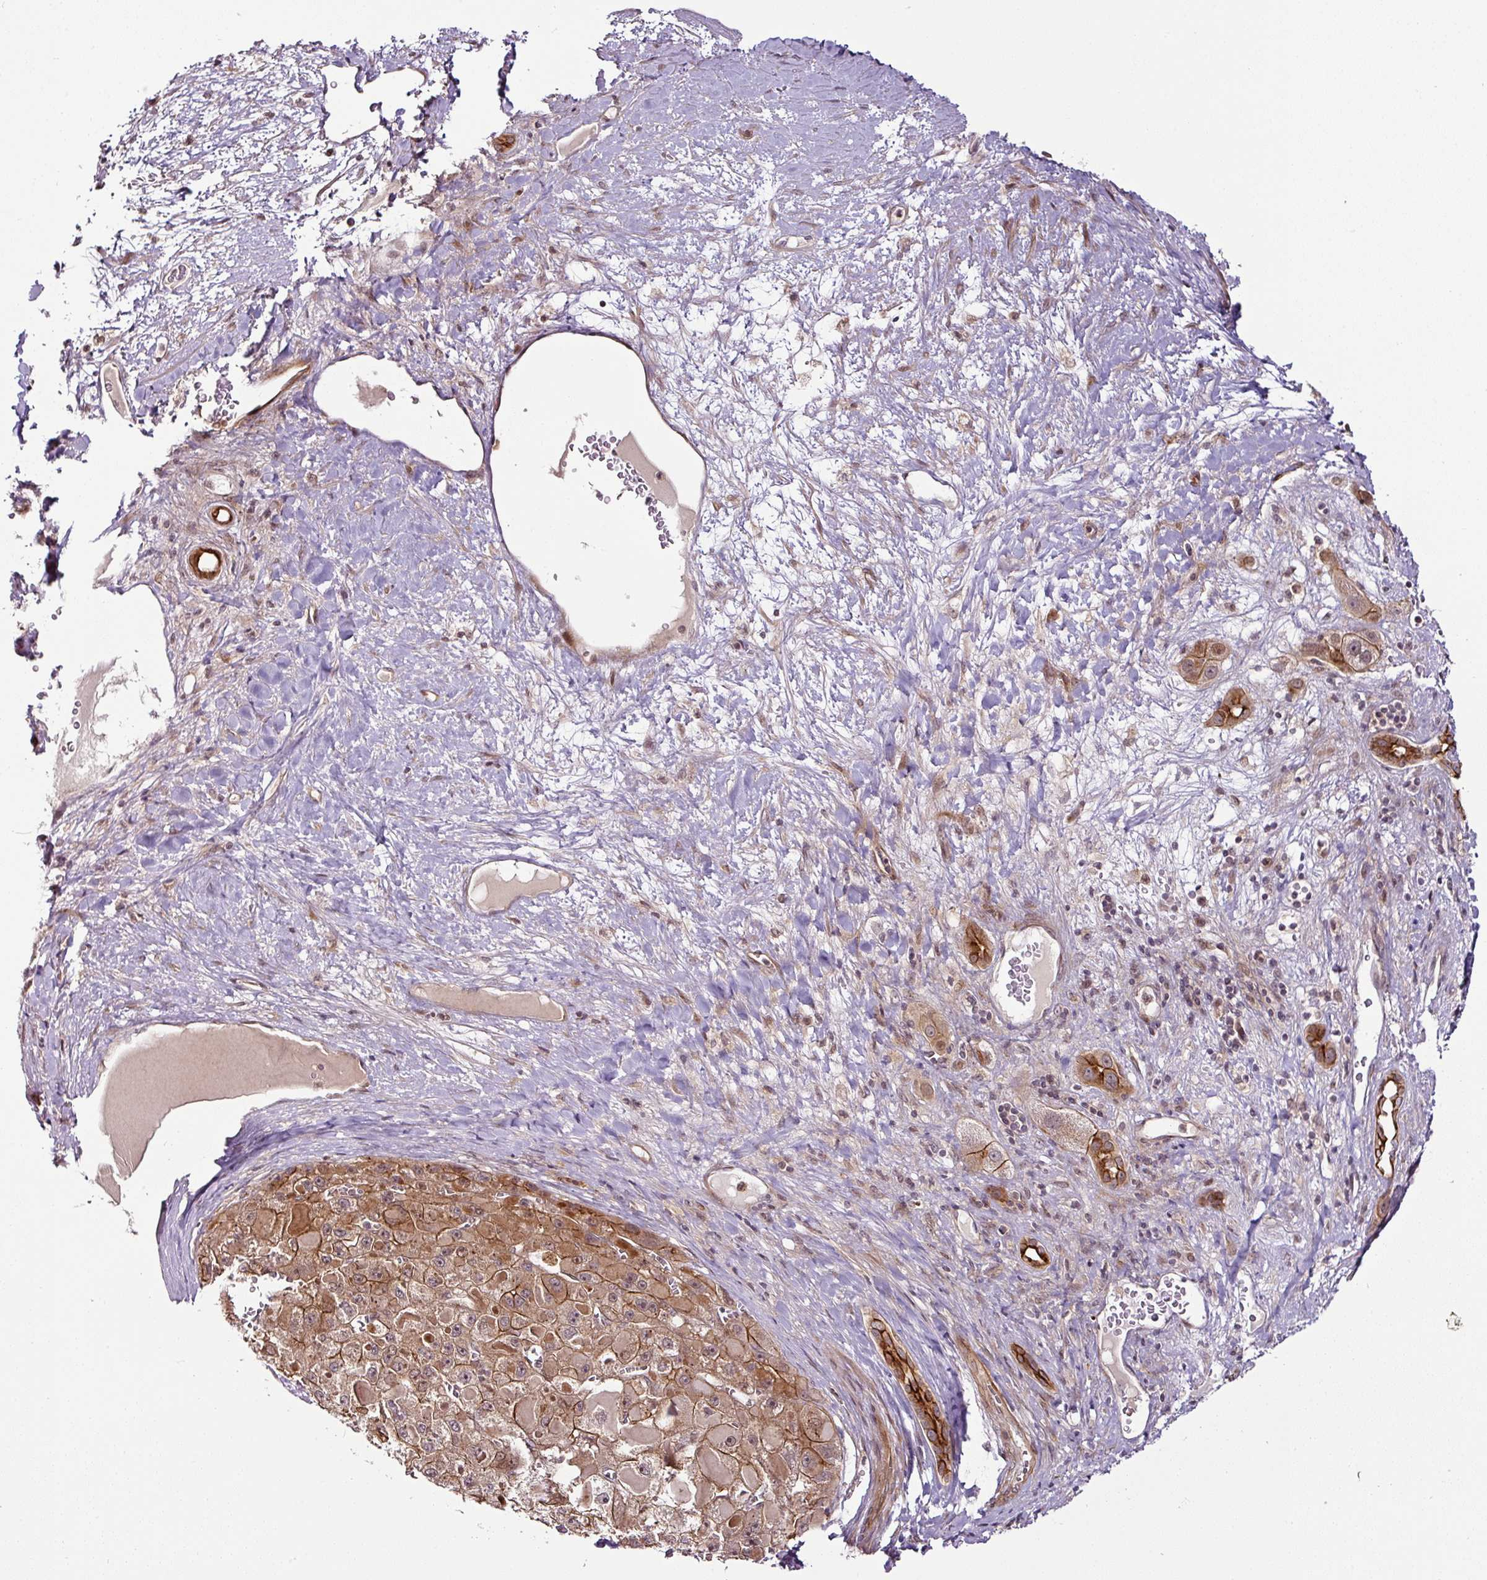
{"staining": {"intensity": "strong", "quantity": ">75%", "location": "cytoplasmic/membranous"}, "tissue": "liver cancer", "cell_type": "Tumor cells", "image_type": "cancer", "snomed": [{"axis": "morphology", "description": "Carcinoma, Hepatocellular, NOS"}, {"axis": "topography", "description": "Liver"}], "caption": "The photomicrograph shows immunohistochemical staining of liver cancer. There is strong cytoplasmic/membranous positivity is present in approximately >75% of tumor cells.", "gene": "DCAF13", "patient": {"sex": "female", "age": 73}}